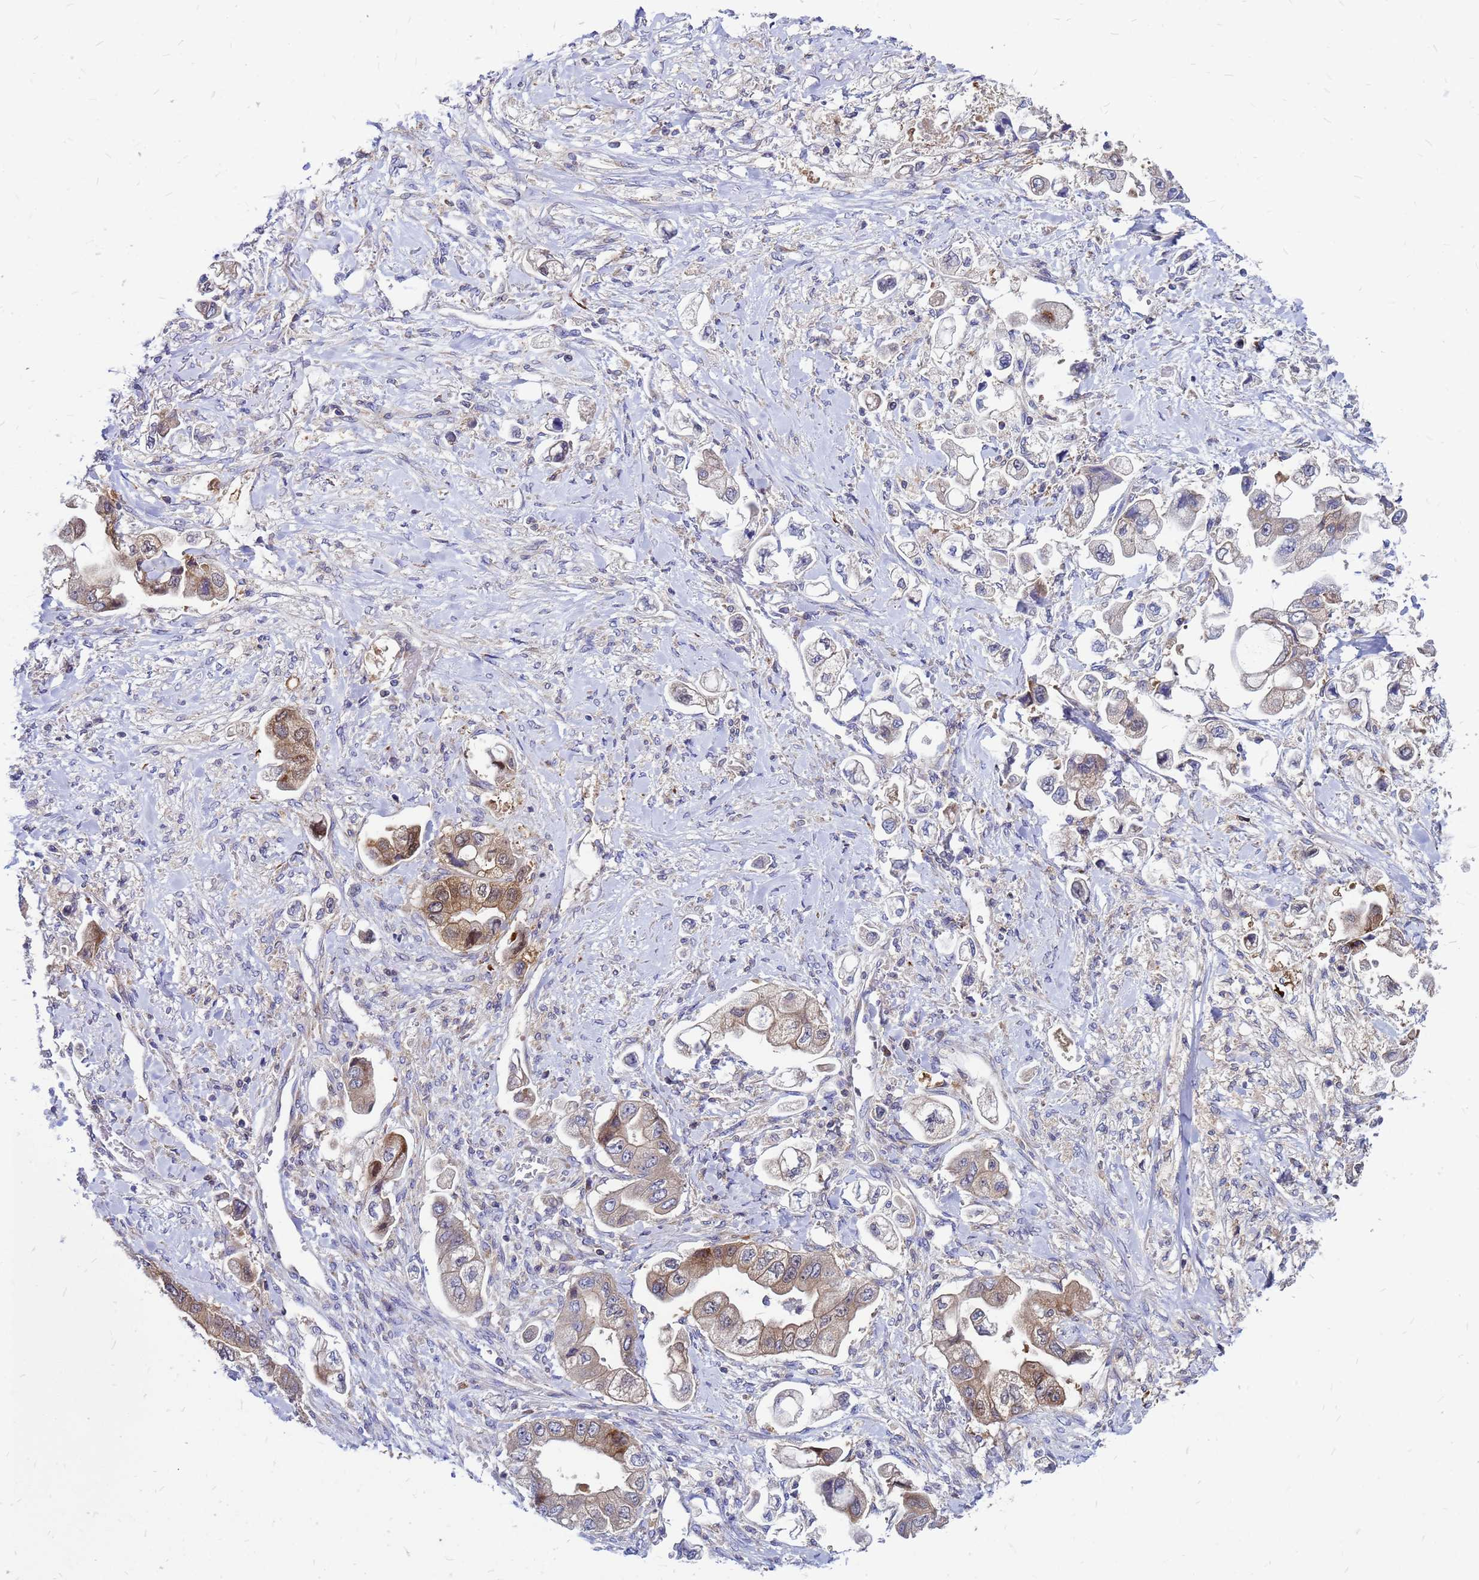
{"staining": {"intensity": "moderate", "quantity": "<25%", "location": "cytoplasmic/membranous"}, "tissue": "stomach cancer", "cell_type": "Tumor cells", "image_type": "cancer", "snomed": [{"axis": "morphology", "description": "Adenocarcinoma, NOS"}, {"axis": "topography", "description": "Stomach"}], "caption": "This is a photomicrograph of immunohistochemistry staining of stomach cancer, which shows moderate positivity in the cytoplasmic/membranous of tumor cells.", "gene": "FHIP1A", "patient": {"sex": "male", "age": 62}}